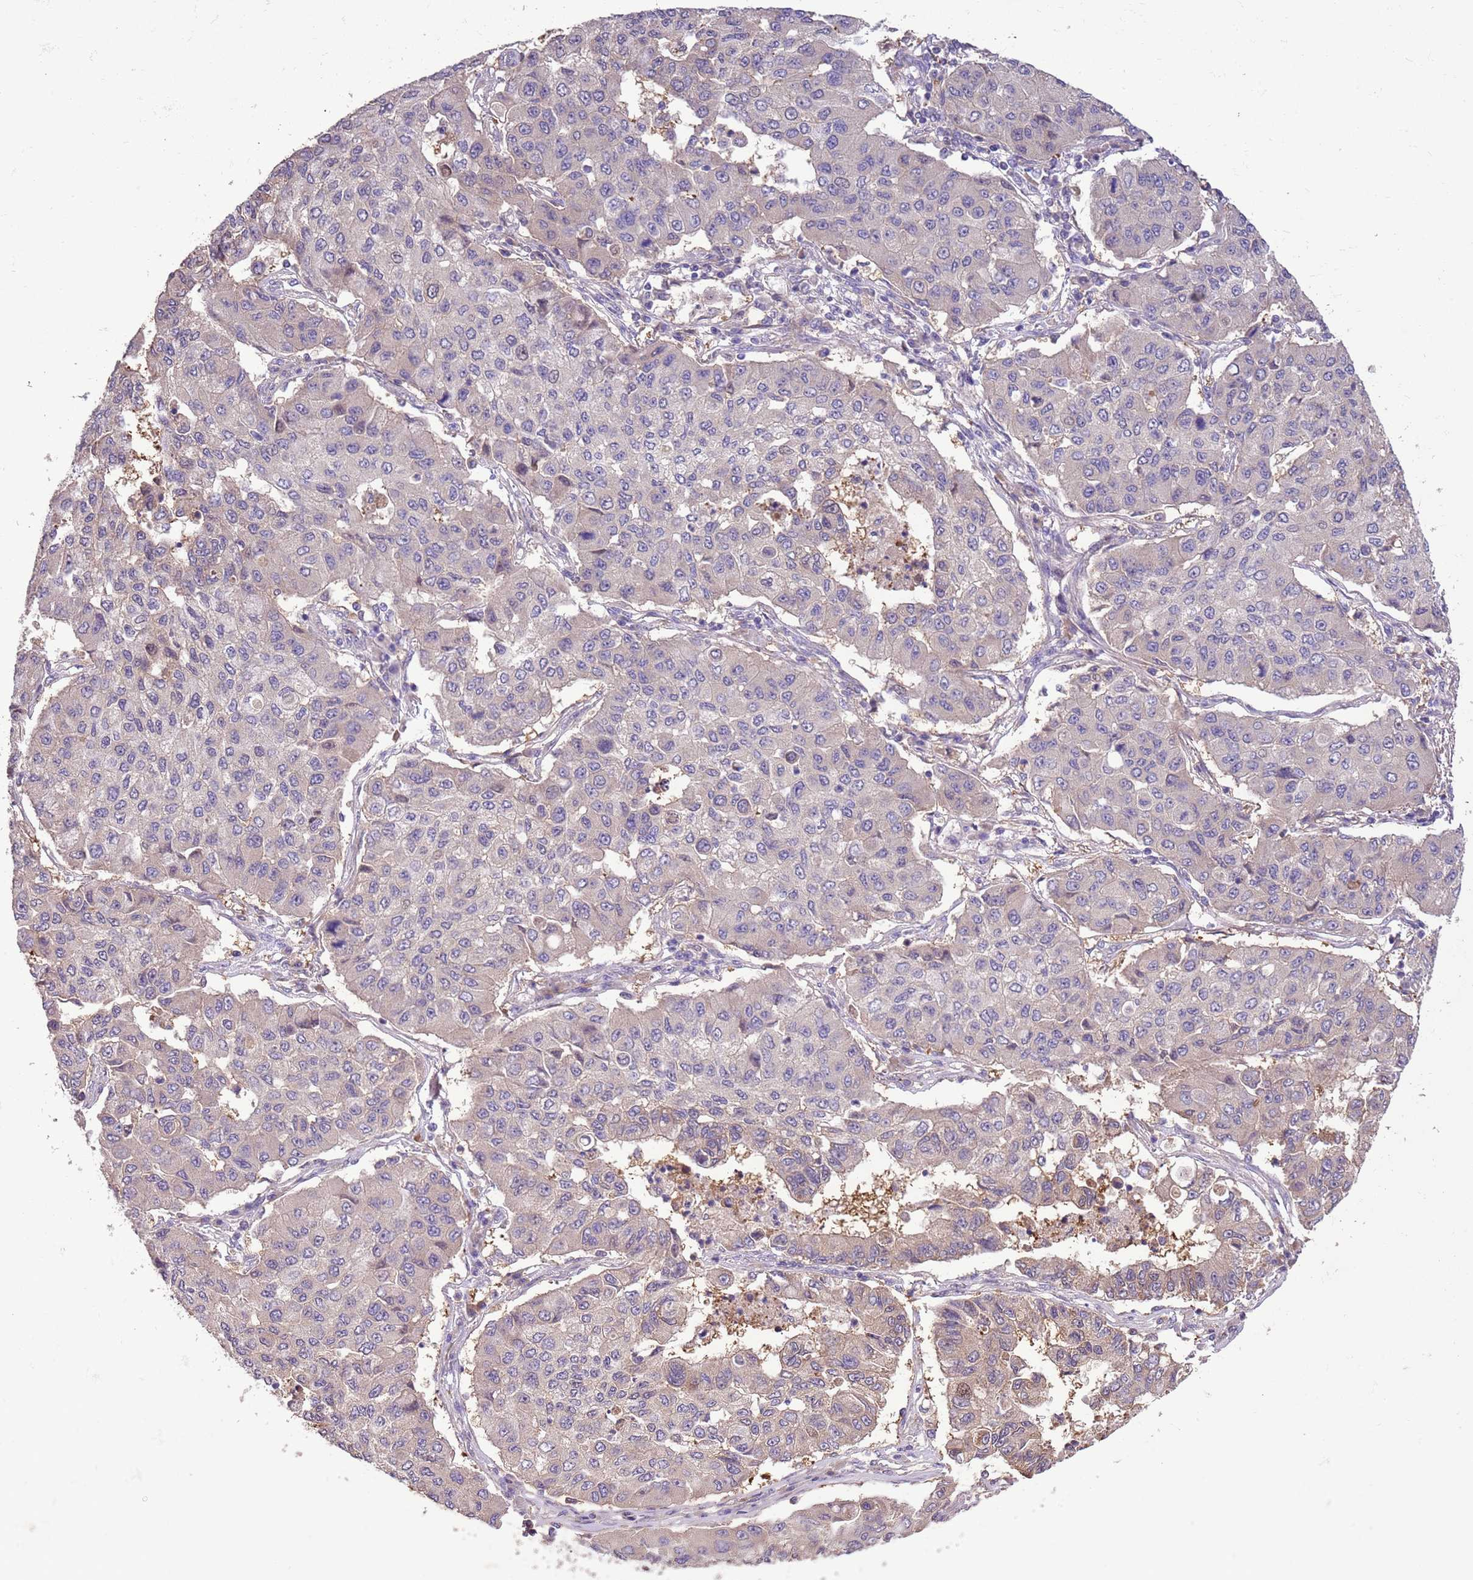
{"staining": {"intensity": "weak", "quantity": "<25%", "location": "cytoplasmic/membranous"}, "tissue": "lung cancer", "cell_type": "Tumor cells", "image_type": "cancer", "snomed": [{"axis": "morphology", "description": "Squamous cell carcinoma, NOS"}, {"axis": "topography", "description": "Lung"}], "caption": "Human lung squamous cell carcinoma stained for a protein using immunohistochemistry (IHC) reveals no staining in tumor cells.", "gene": "FAM89B", "patient": {"sex": "male", "age": 74}}